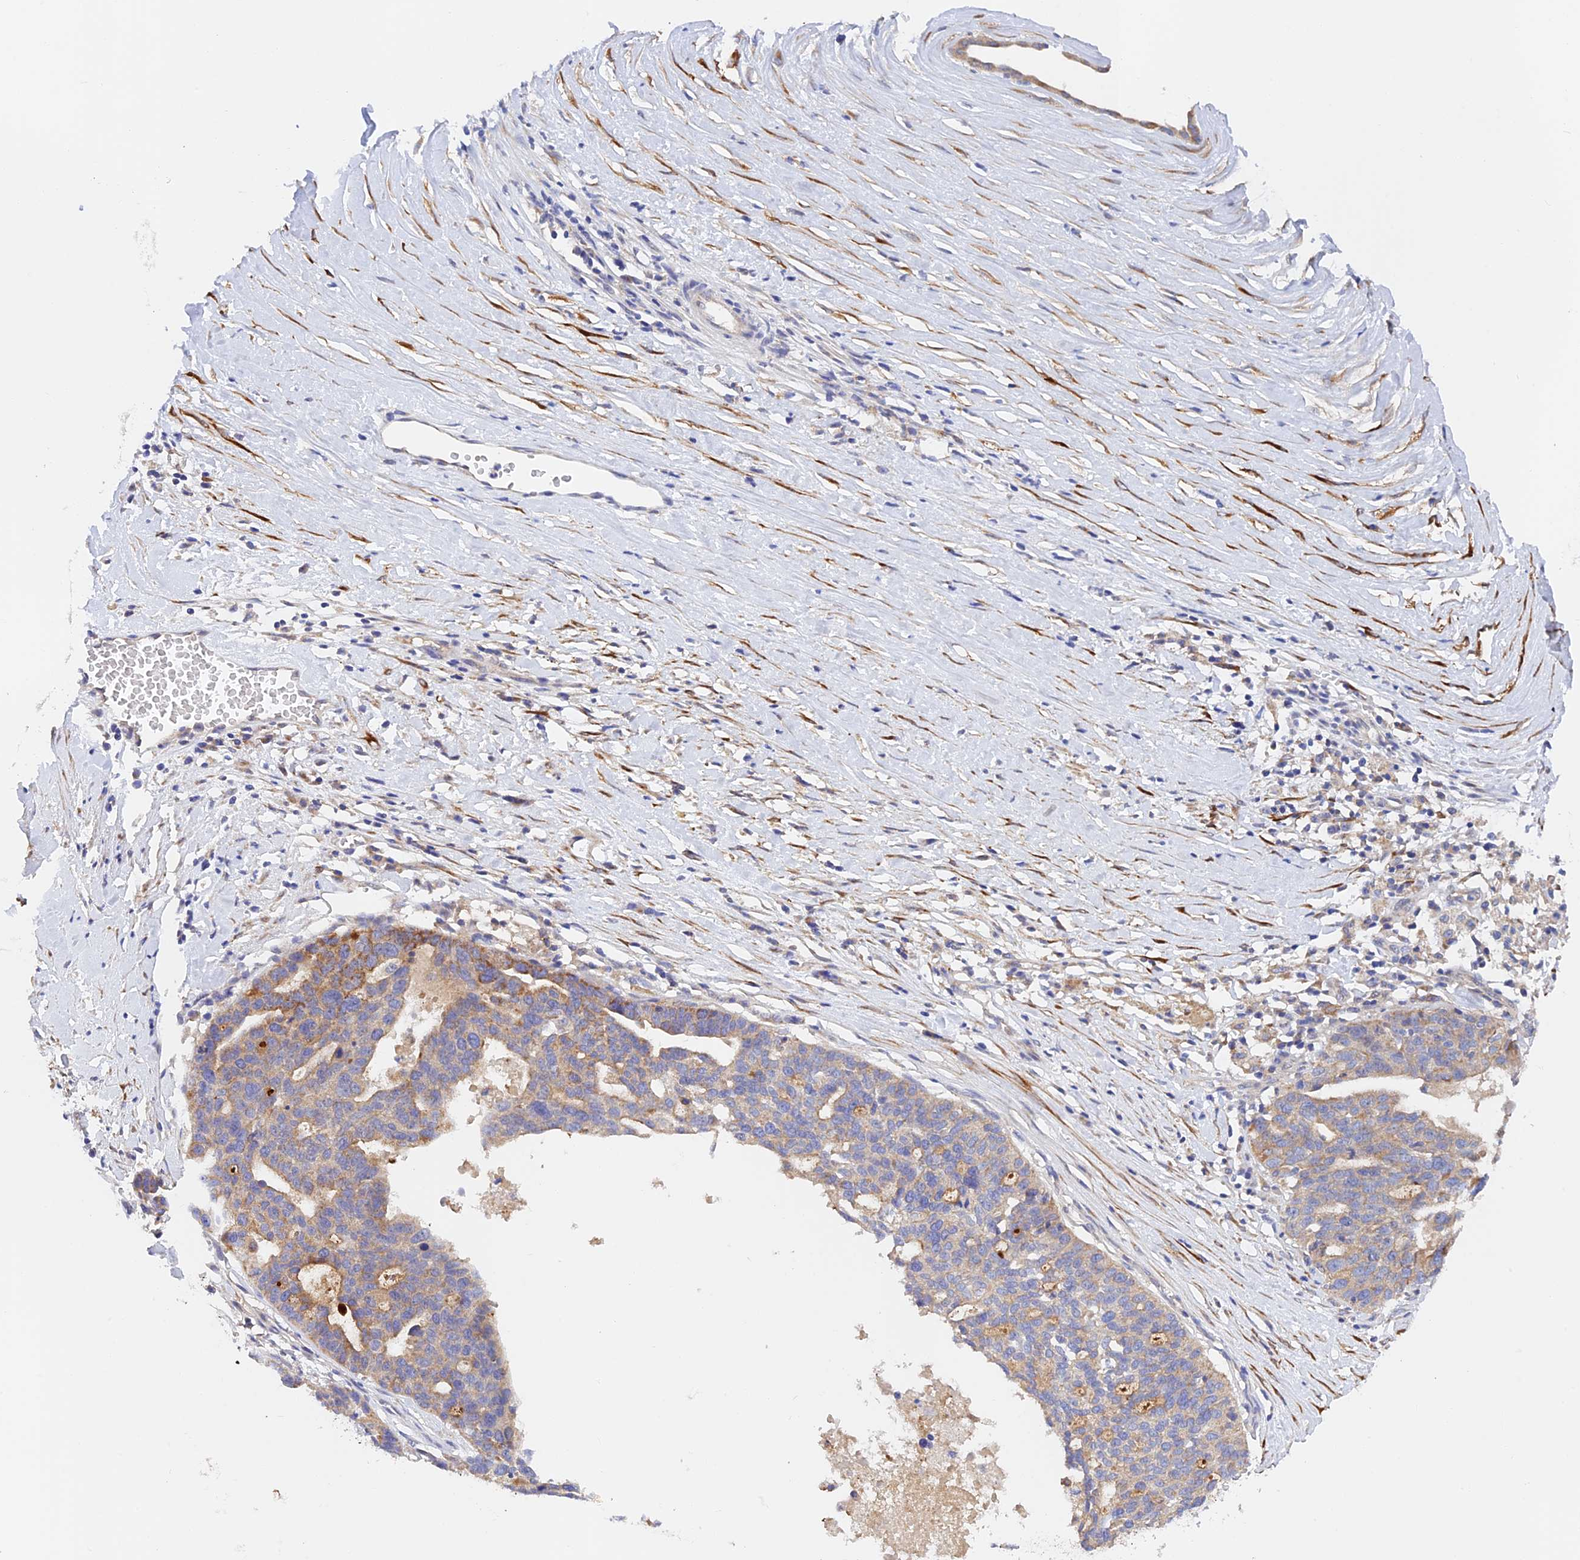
{"staining": {"intensity": "moderate", "quantity": ">75%", "location": "cytoplasmic/membranous"}, "tissue": "ovarian cancer", "cell_type": "Tumor cells", "image_type": "cancer", "snomed": [{"axis": "morphology", "description": "Cystadenocarcinoma, serous, NOS"}, {"axis": "topography", "description": "Ovary"}], "caption": "Human ovarian serous cystadenocarcinoma stained for a protein (brown) exhibits moderate cytoplasmic/membranous positive expression in about >75% of tumor cells.", "gene": "RANBP6", "patient": {"sex": "female", "age": 59}}